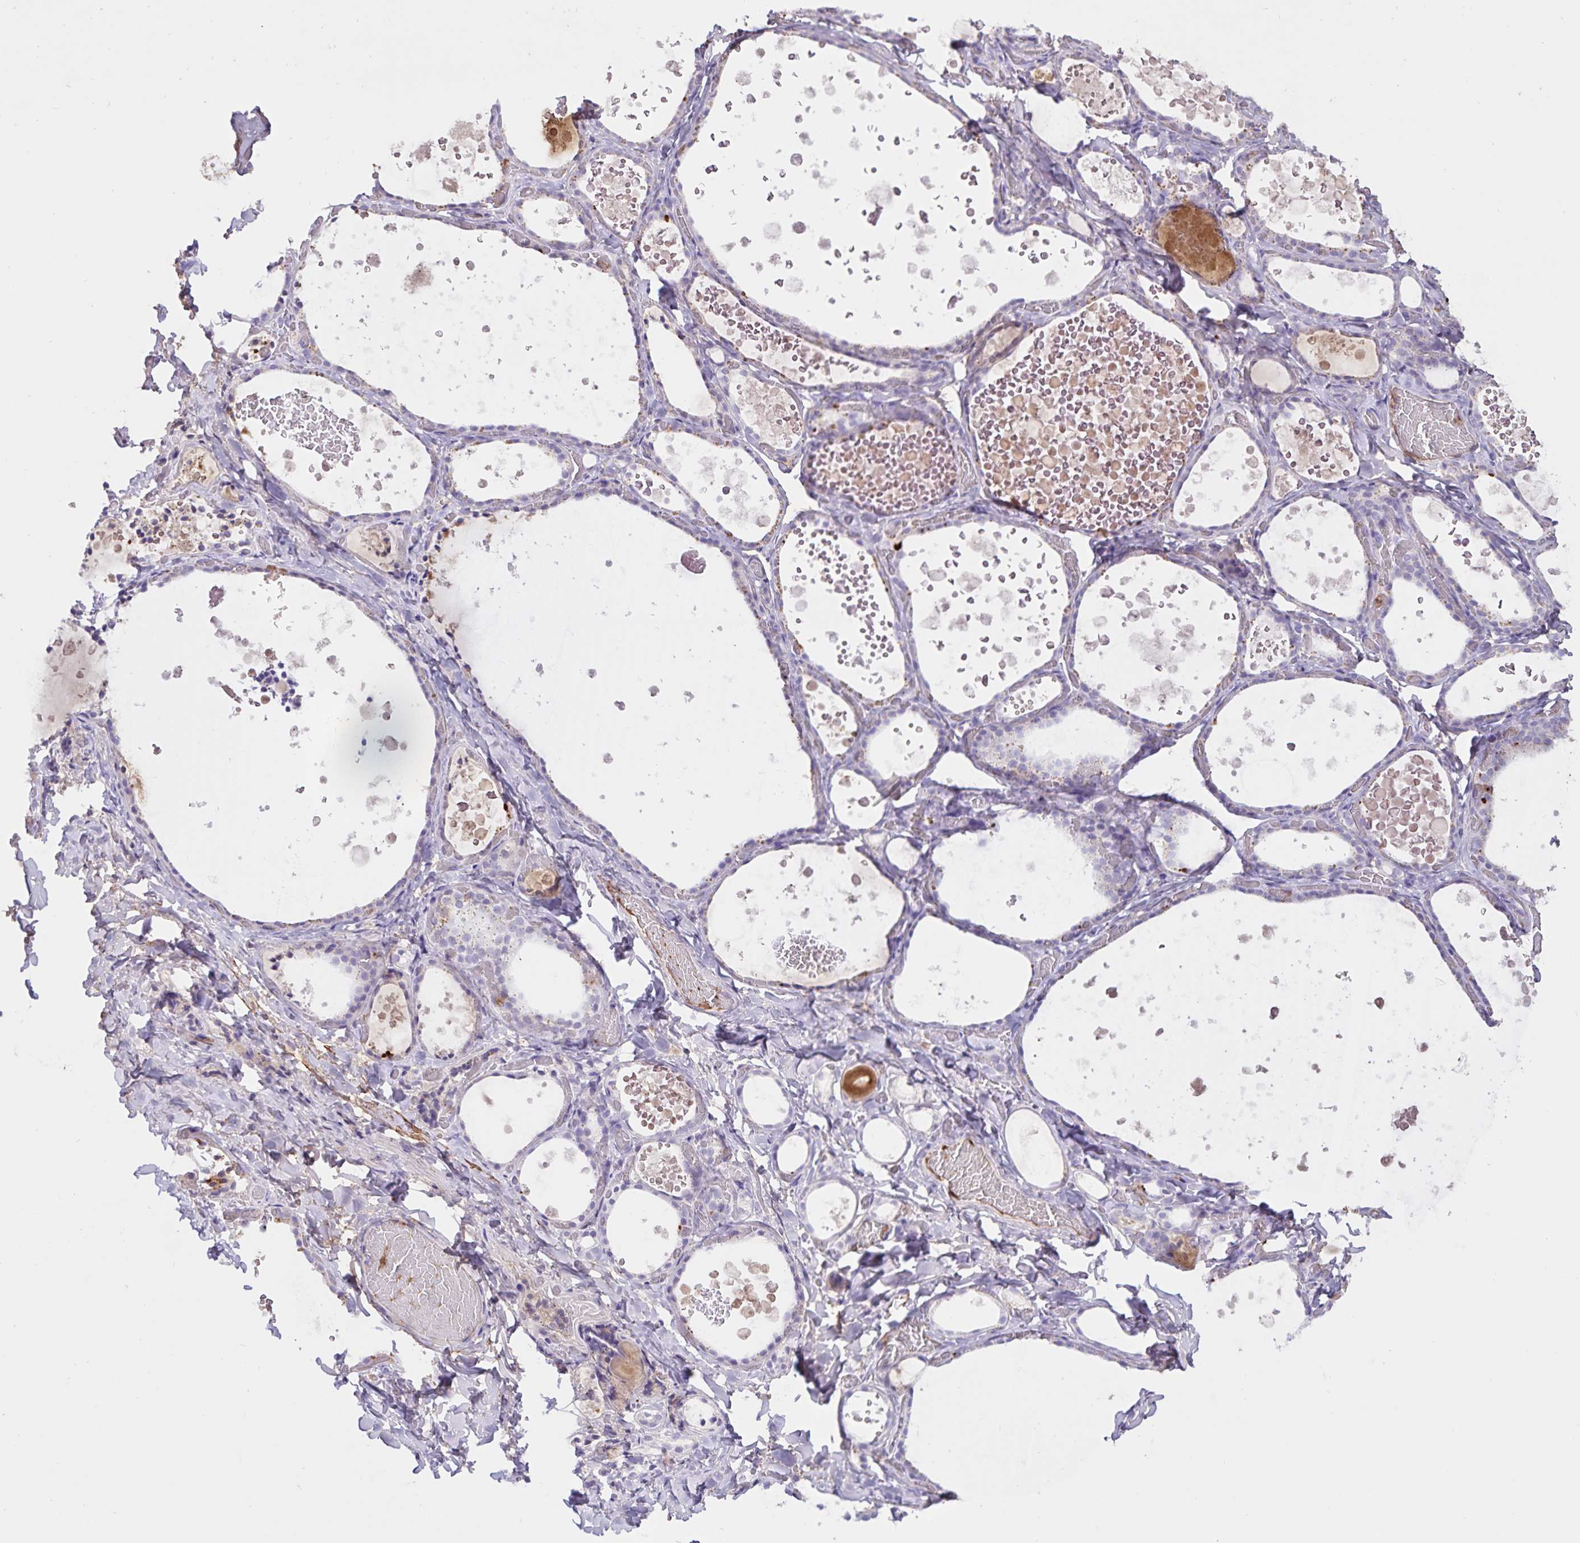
{"staining": {"intensity": "negative", "quantity": "none", "location": "none"}, "tissue": "thyroid gland", "cell_type": "Glandular cells", "image_type": "normal", "snomed": [{"axis": "morphology", "description": "Normal tissue, NOS"}, {"axis": "topography", "description": "Thyroid gland"}], "caption": "The micrograph exhibits no staining of glandular cells in unremarkable thyroid gland.", "gene": "FGG", "patient": {"sex": "female", "age": 56}}